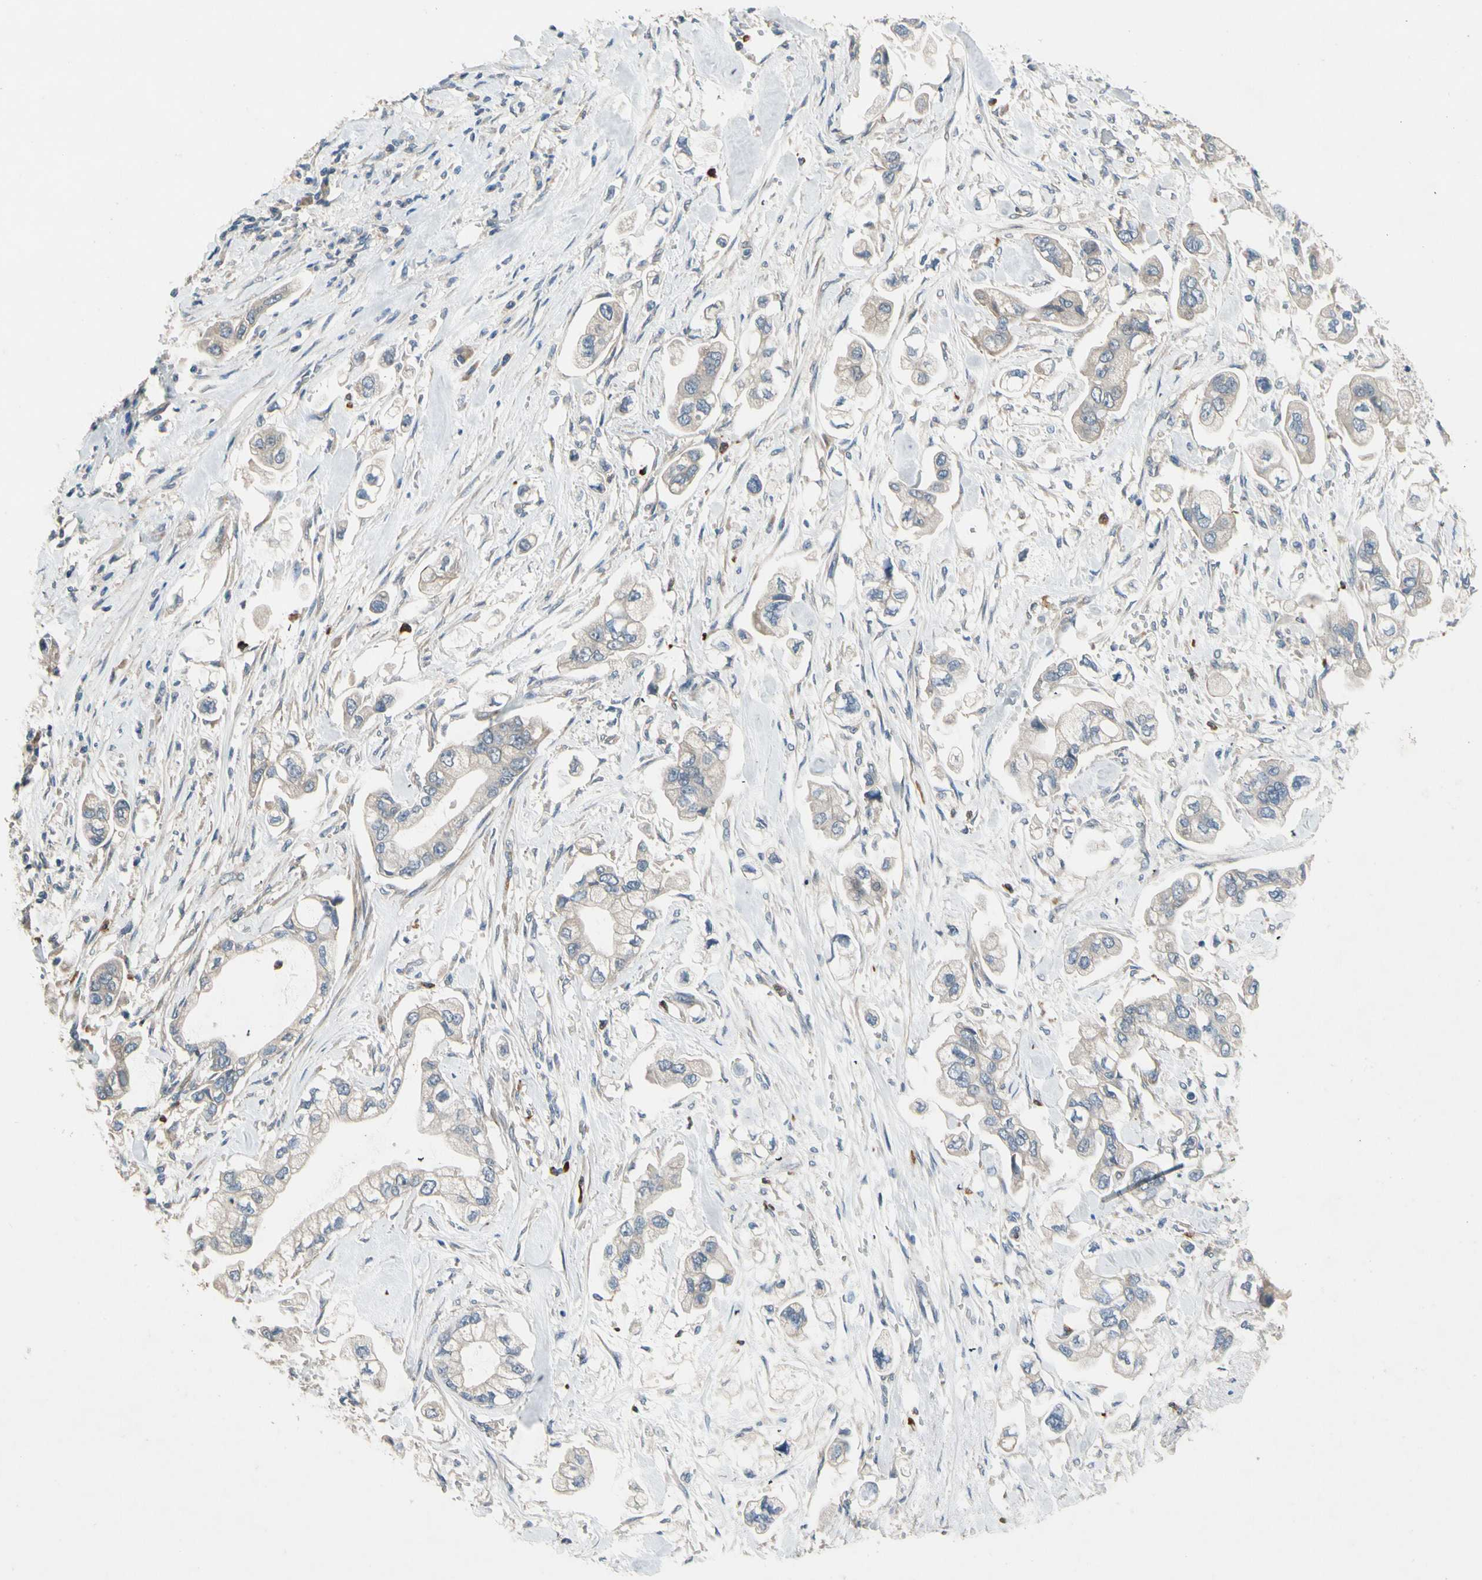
{"staining": {"intensity": "negative", "quantity": "none", "location": "none"}, "tissue": "stomach cancer", "cell_type": "Tumor cells", "image_type": "cancer", "snomed": [{"axis": "morphology", "description": "Adenocarcinoma, NOS"}, {"axis": "topography", "description": "Stomach"}], "caption": "This is an IHC histopathology image of stomach adenocarcinoma. There is no positivity in tumor cells.", "gene": "SIGLEC5", "patient": {"sex": "male", "age": 62}}